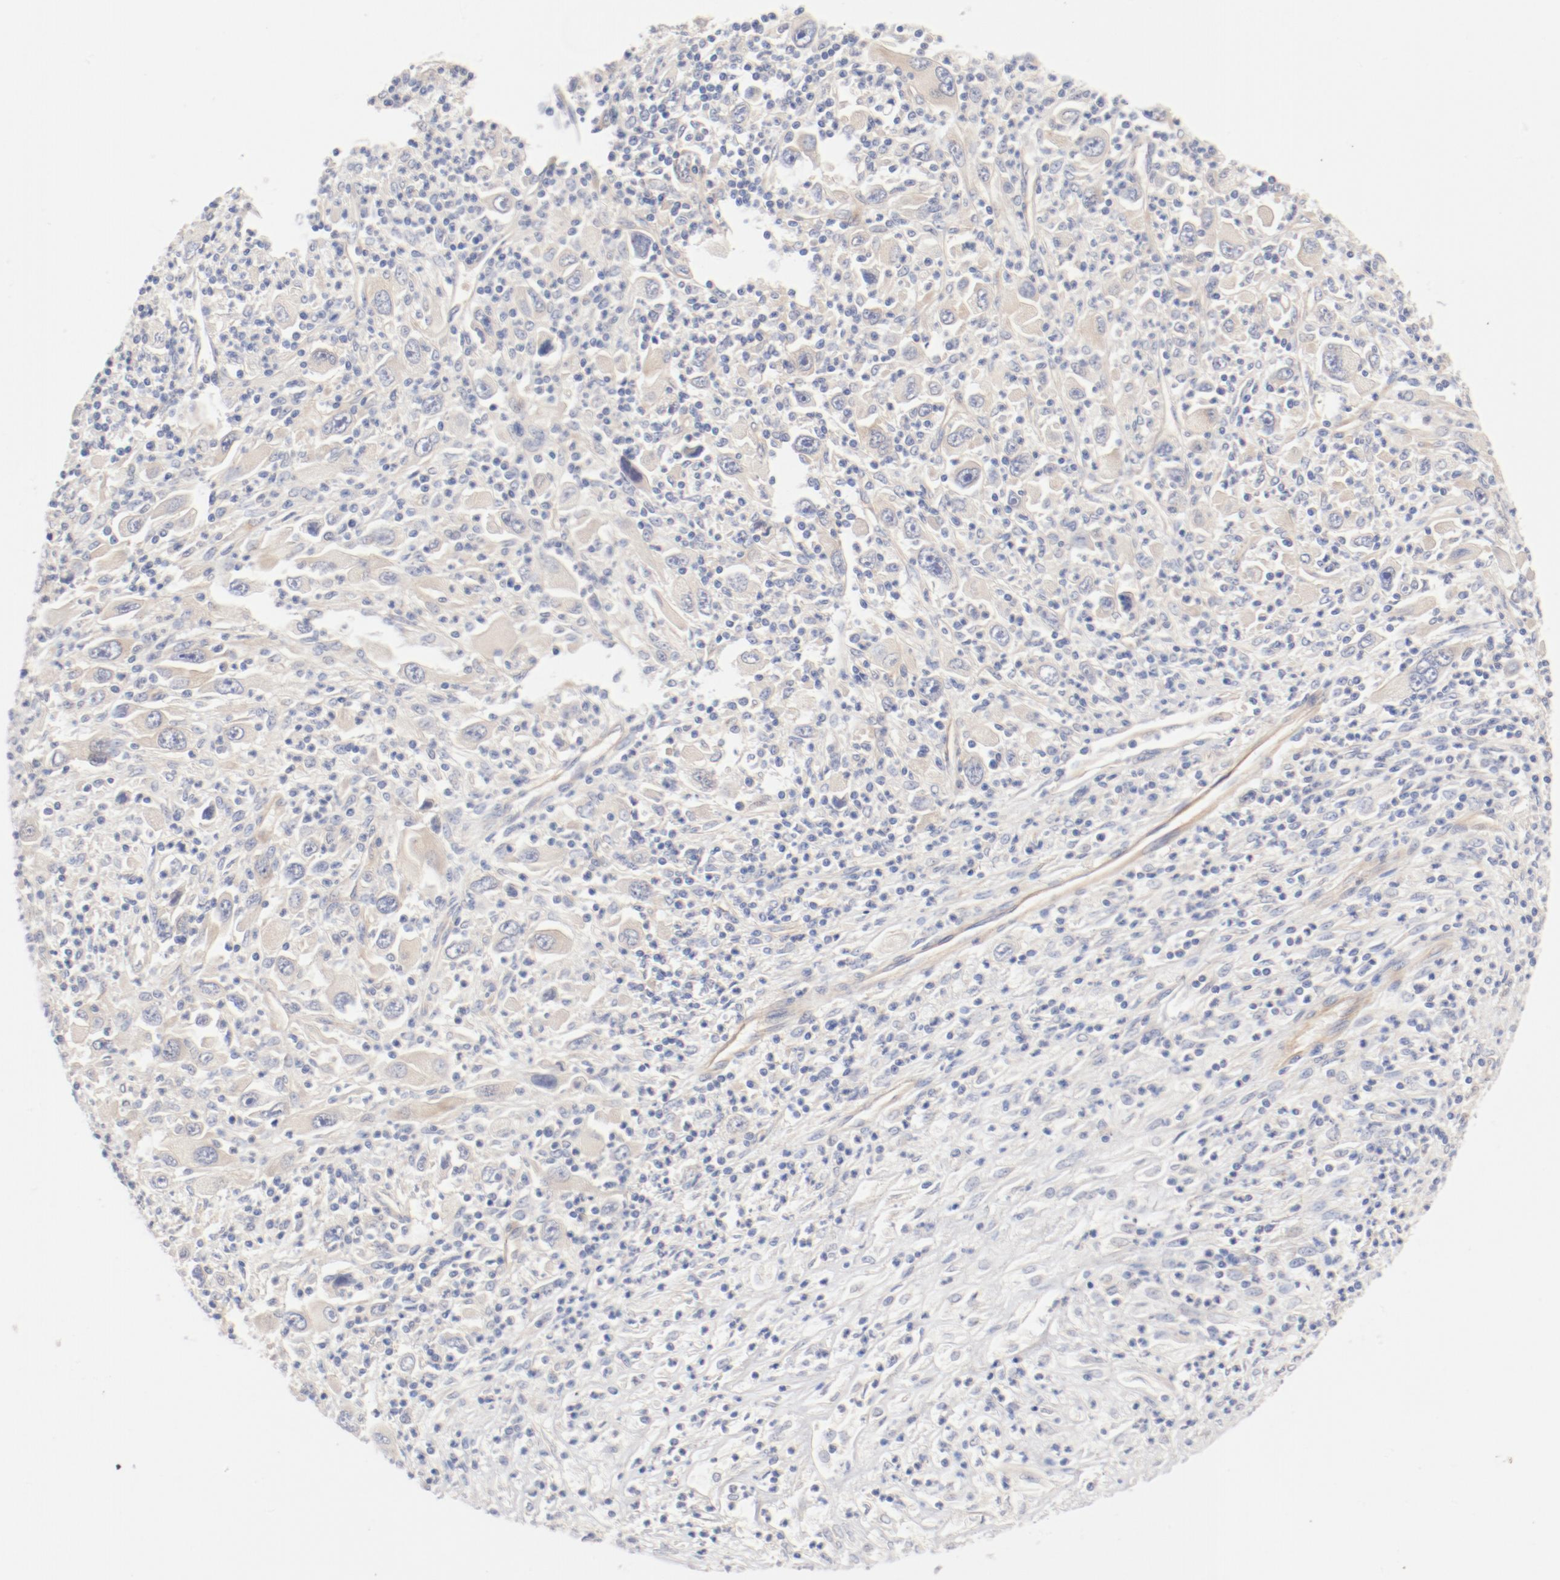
{"staining": {"intensity": "weak", "quantity": ">75%", "location": "cytoplasmic/membranous"}, "tissue": "melanoma", "cell_type": "Tumor cells", "image_type": "cancer", "snomed": [{"axis": "morphology", "description": "Malignant melanoma, Metastatic site"}, {"axis": "topography", "description": "Skin"}], "caption": "Weak cytoplasmic/membranous positivity is identified in about >75% of tumor cells in melanoma. The staining was performed using DAB to visualize the protein expression in brown, while the nuclei were stained in blue with hematoxylin (Magnification: 20x).", "gene": "DYNC1H1", "patient": {"sex": "female", "age": 56}}